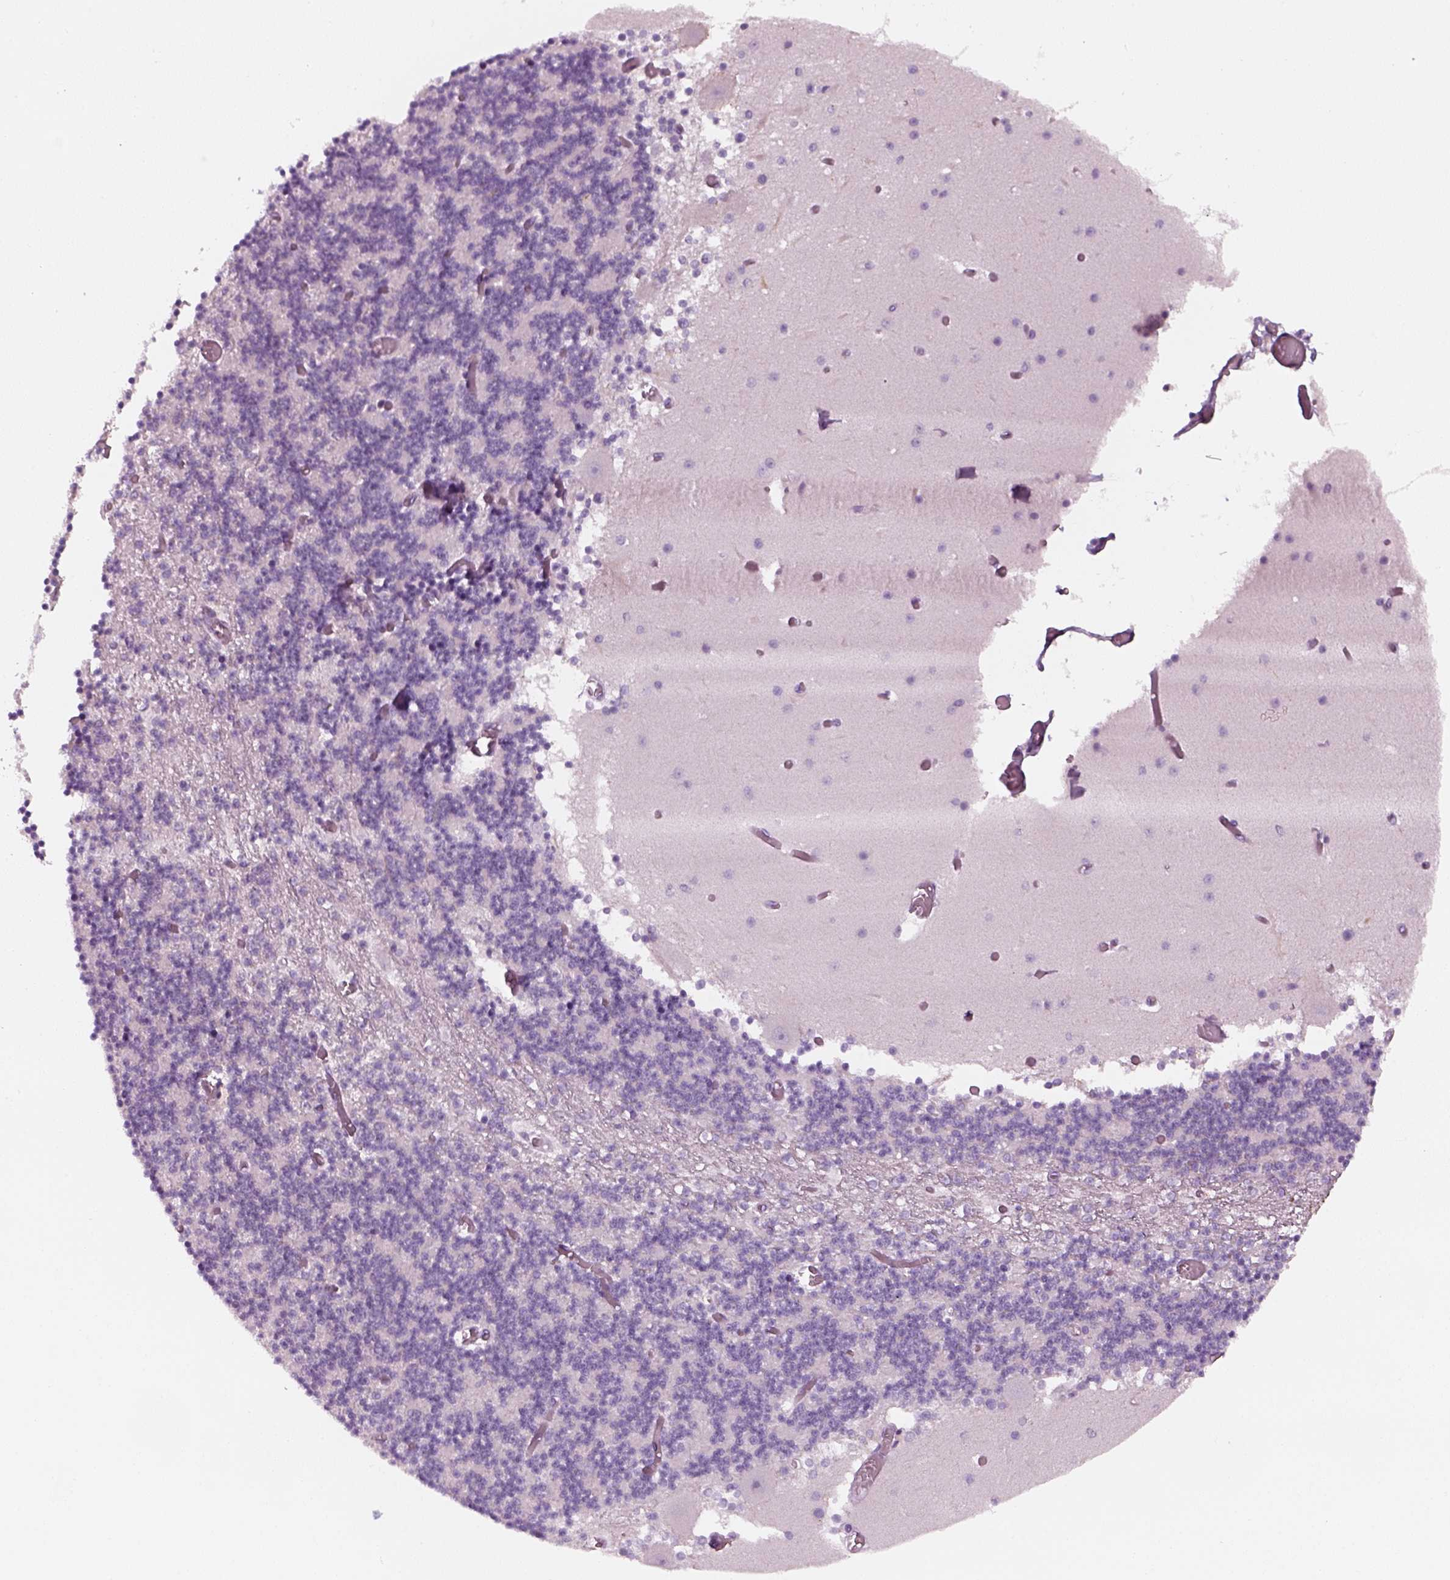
{"staining": {"intensity": "negative", "quantity": "none", "location": "none"}, "tissue": "cerebellum", "cell_type": "Cells in granular layer", "image_type": "normal", "snomed": [{"axis": "morphology", "description": "Normal tissue, NOS"}, {"axis": "topography", "description": "Cerebellum"}], "caption": "Immunohistochemistry (IHC) photomicrograph of normal cerebellum stained for a protein (brown), which demonstrates no expression in cells in granular layer.", "gene": "KRT75", "patient": {"sex": "female", "age": 28}}